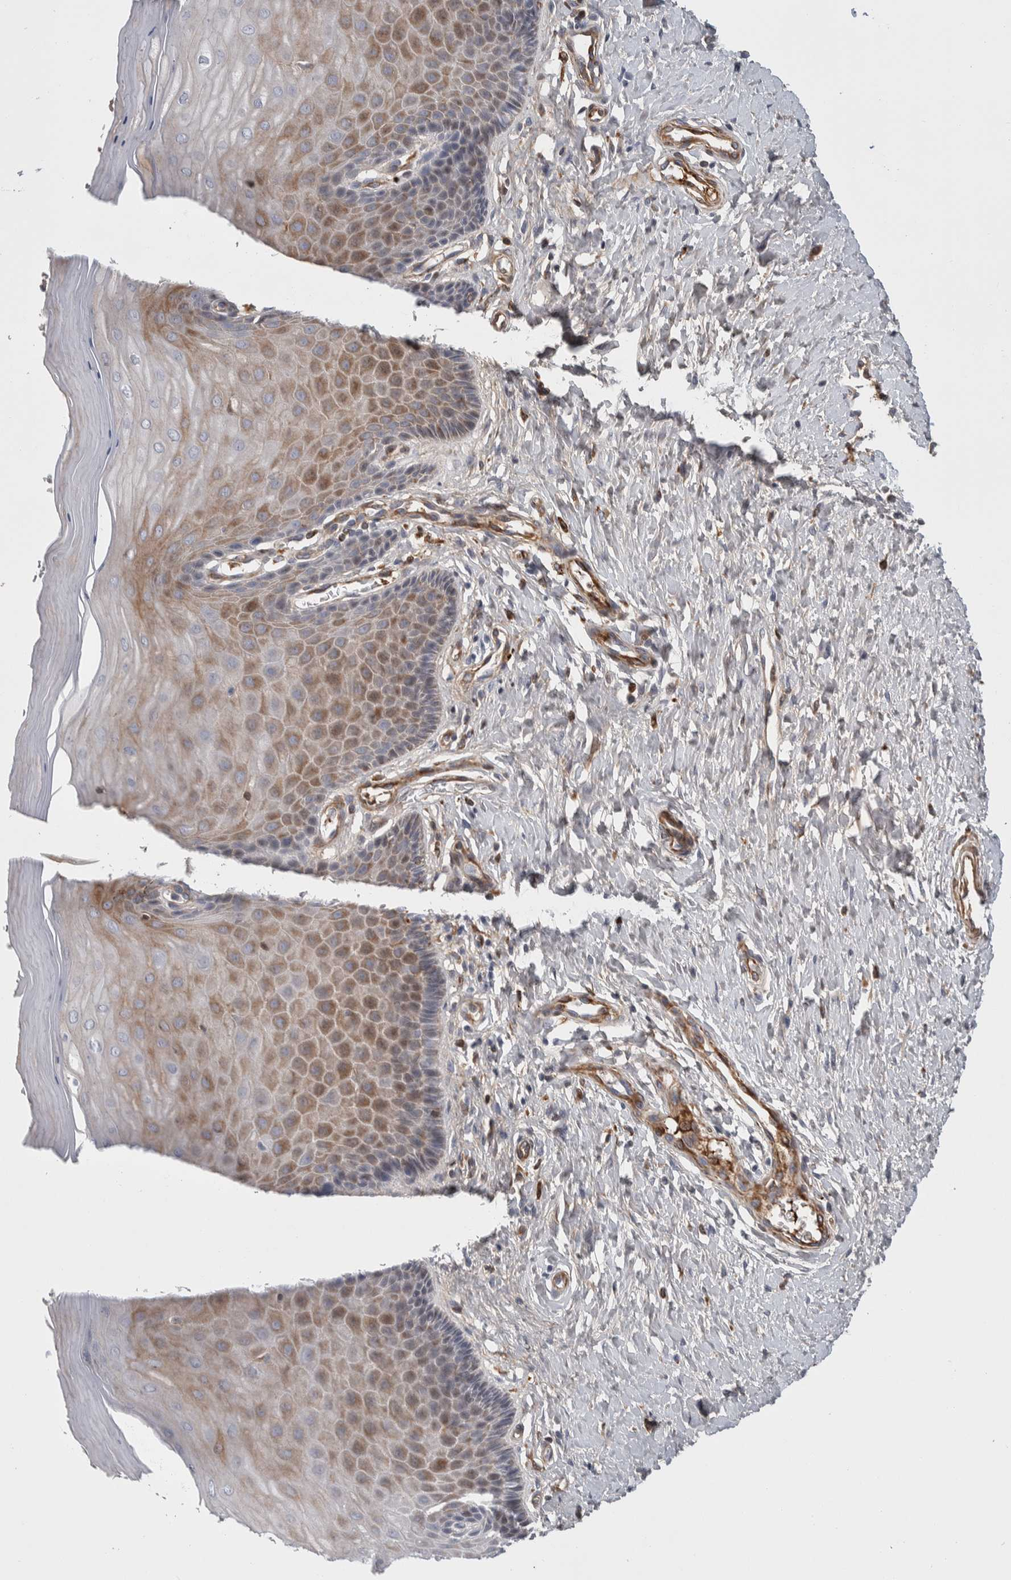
{"staining": {"intensity": "weak", "quantity": "<25%", "location": "cytoplasmic/membranous"}, "tissue": "cervix", "cell_type": "Glandular cells", "image_type": "normal", "snomed": [{"axis": "morphology", "description": "Normal tissue, NOS"}, {"axis": "topography", "description": "Cervix"}], "caption": "This is an IHC histopathology image of normal cervix. There is no expression in glandular cells.", "gene": "PSMG3", "patient": {"sex": "female", "age": 55}}